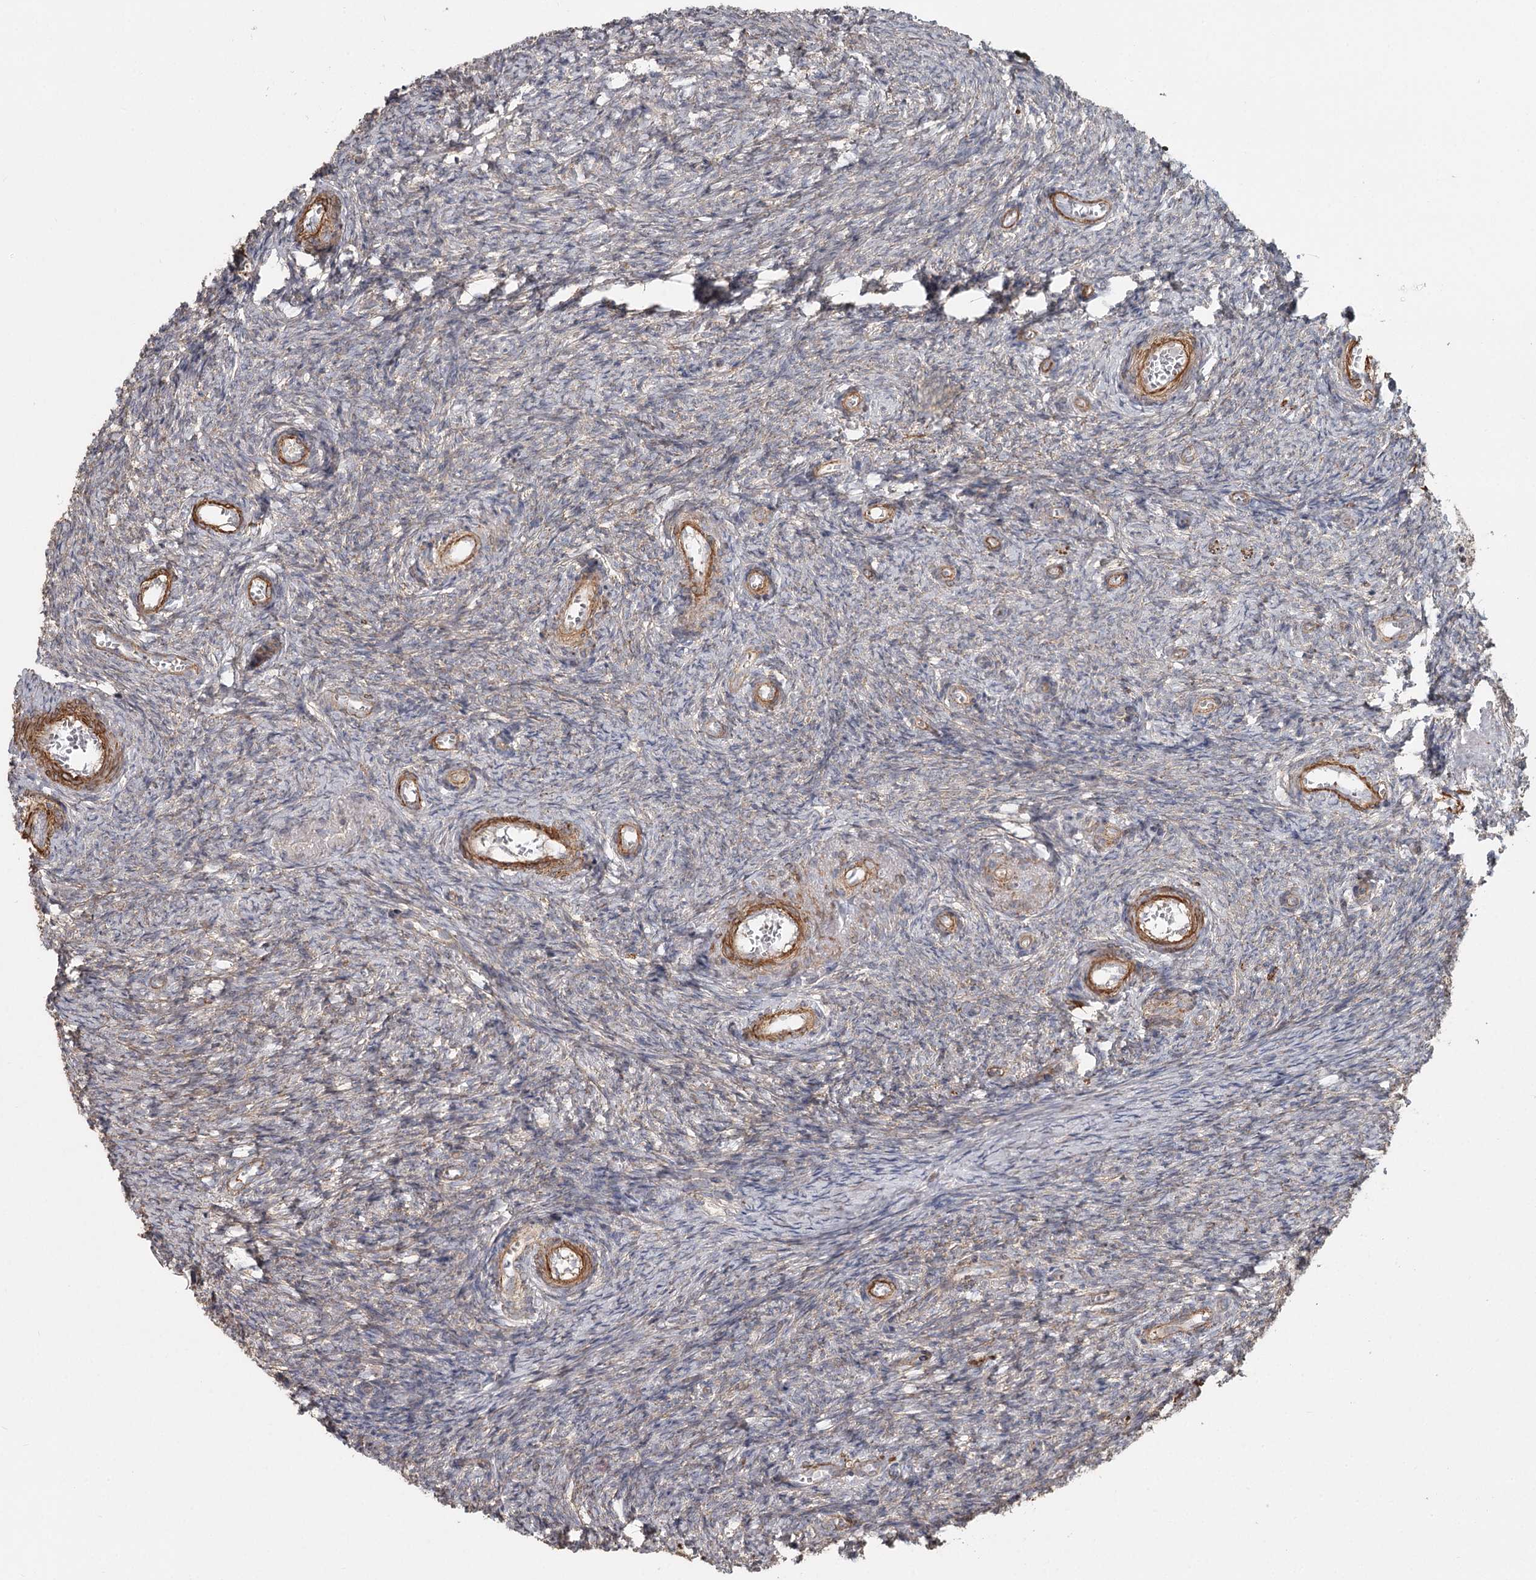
{"staining": {"intensity": "negative", "quantity": "none", "location": "none"}, "tissue": "ovary", "cell_type": "Ovarian stroma cells", "image_type": "normal", "snomed": [{"axis": "morphology", "description": "Normal tissue, NOS"}, {"axis": "topography", "description": "Ovary"}], "caption": "Ovarian stroma cells show no significant protein staining in normal ovary.", "gene": "DHRS9", "patient": {"sex": "female", "age": 44}}